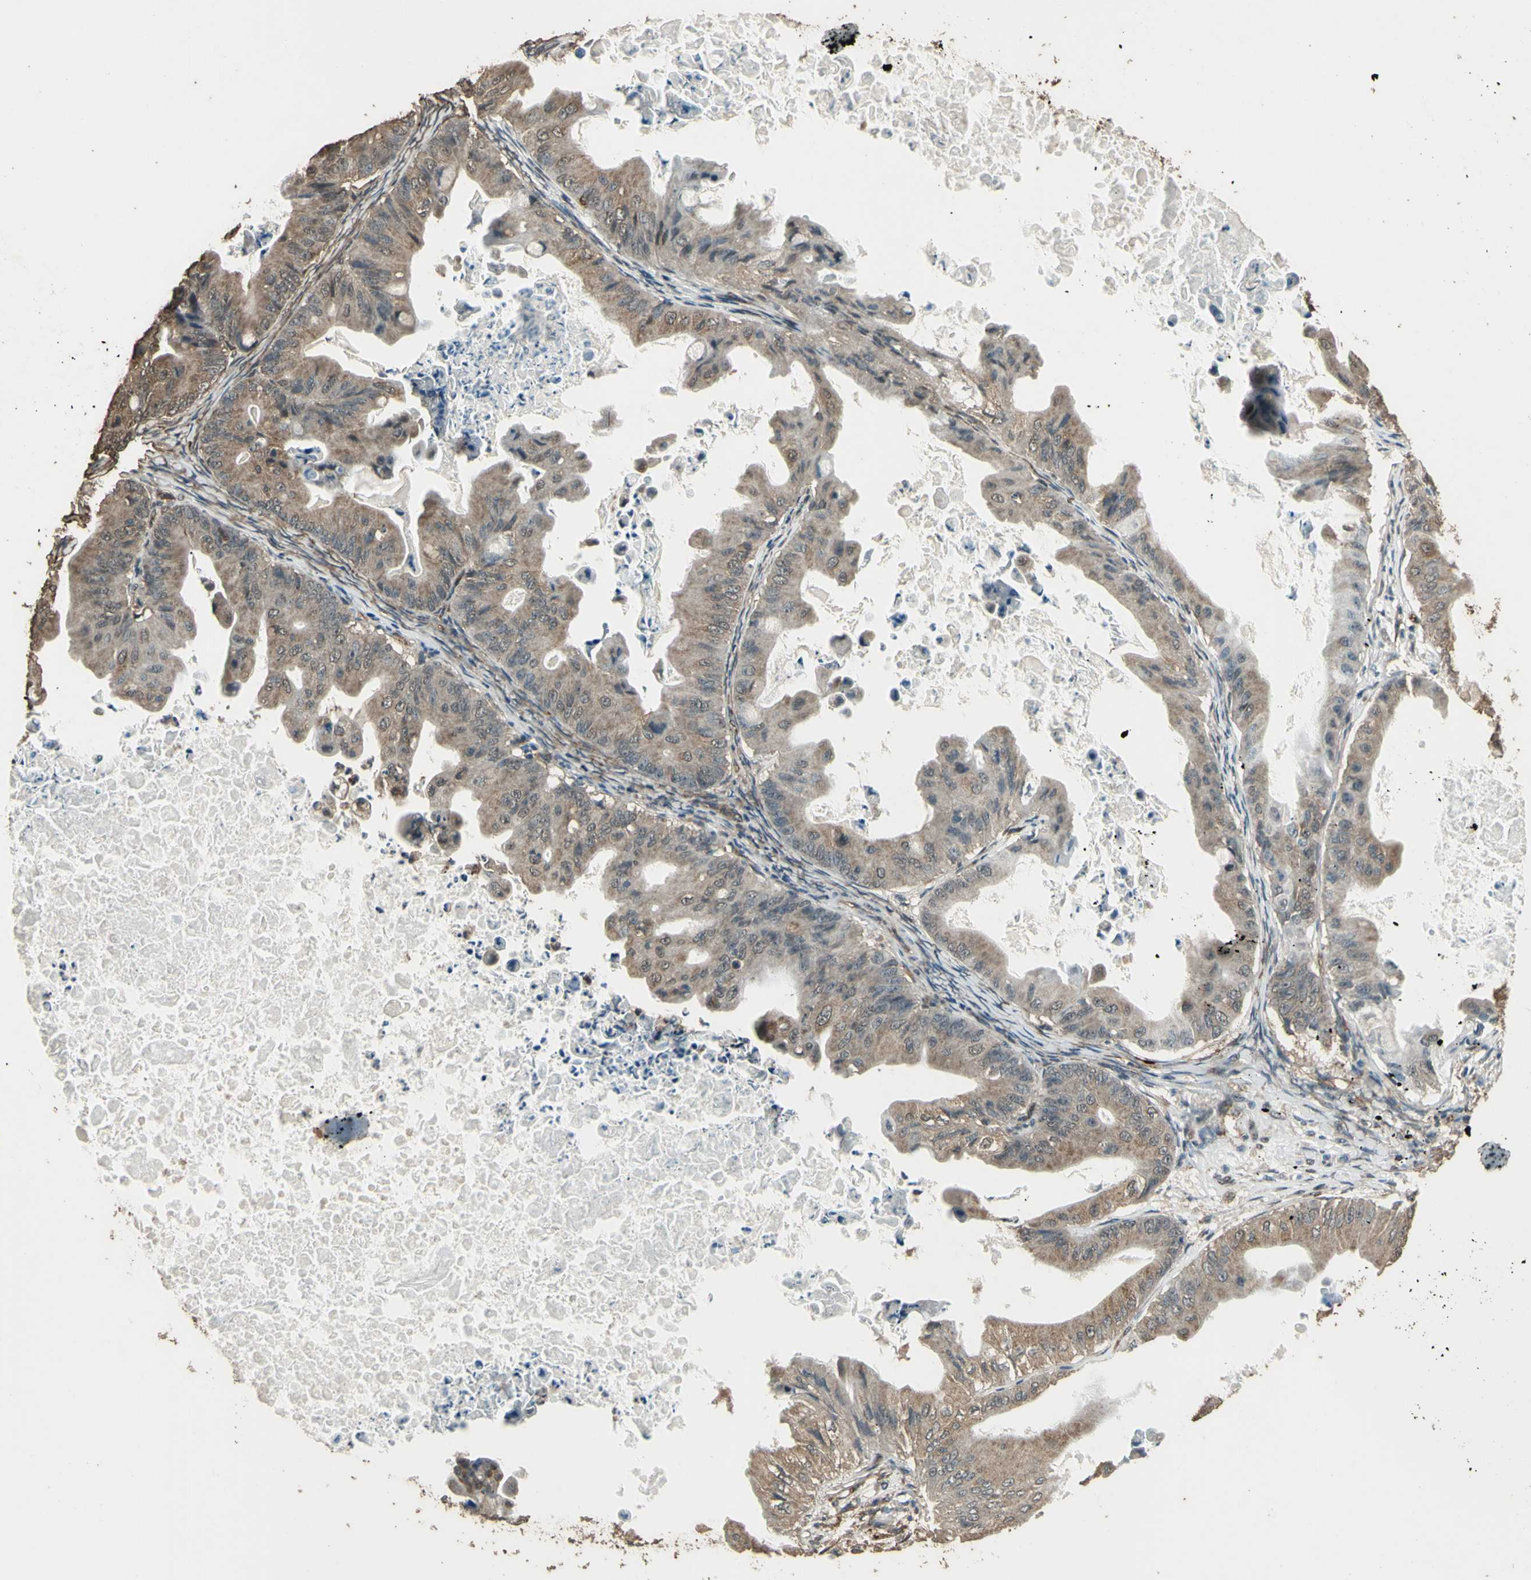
{"staining": {"intensity": "moderate", "quantity": ">75%", "location": "cytoplasmic/membranous"}, "tissue": "ovarian cancer", "cell_type": "Tumor cells", "image_type": "cancer", "snomed": [{"axis": "morphology", "description": "Cystadenocarcinoma, mucinous, NOS"}, {"axis": "topography", "description": "Ovary"}], "caption": "Mucinous cystadenocarcinoma (ovarian) stained with a brown dye displays moderate cytoplasmic/membranous positive expression in approximately >75% of tumor cells.", "gene": "TSPO", "patient": {"sex": "female", "age": 37}}